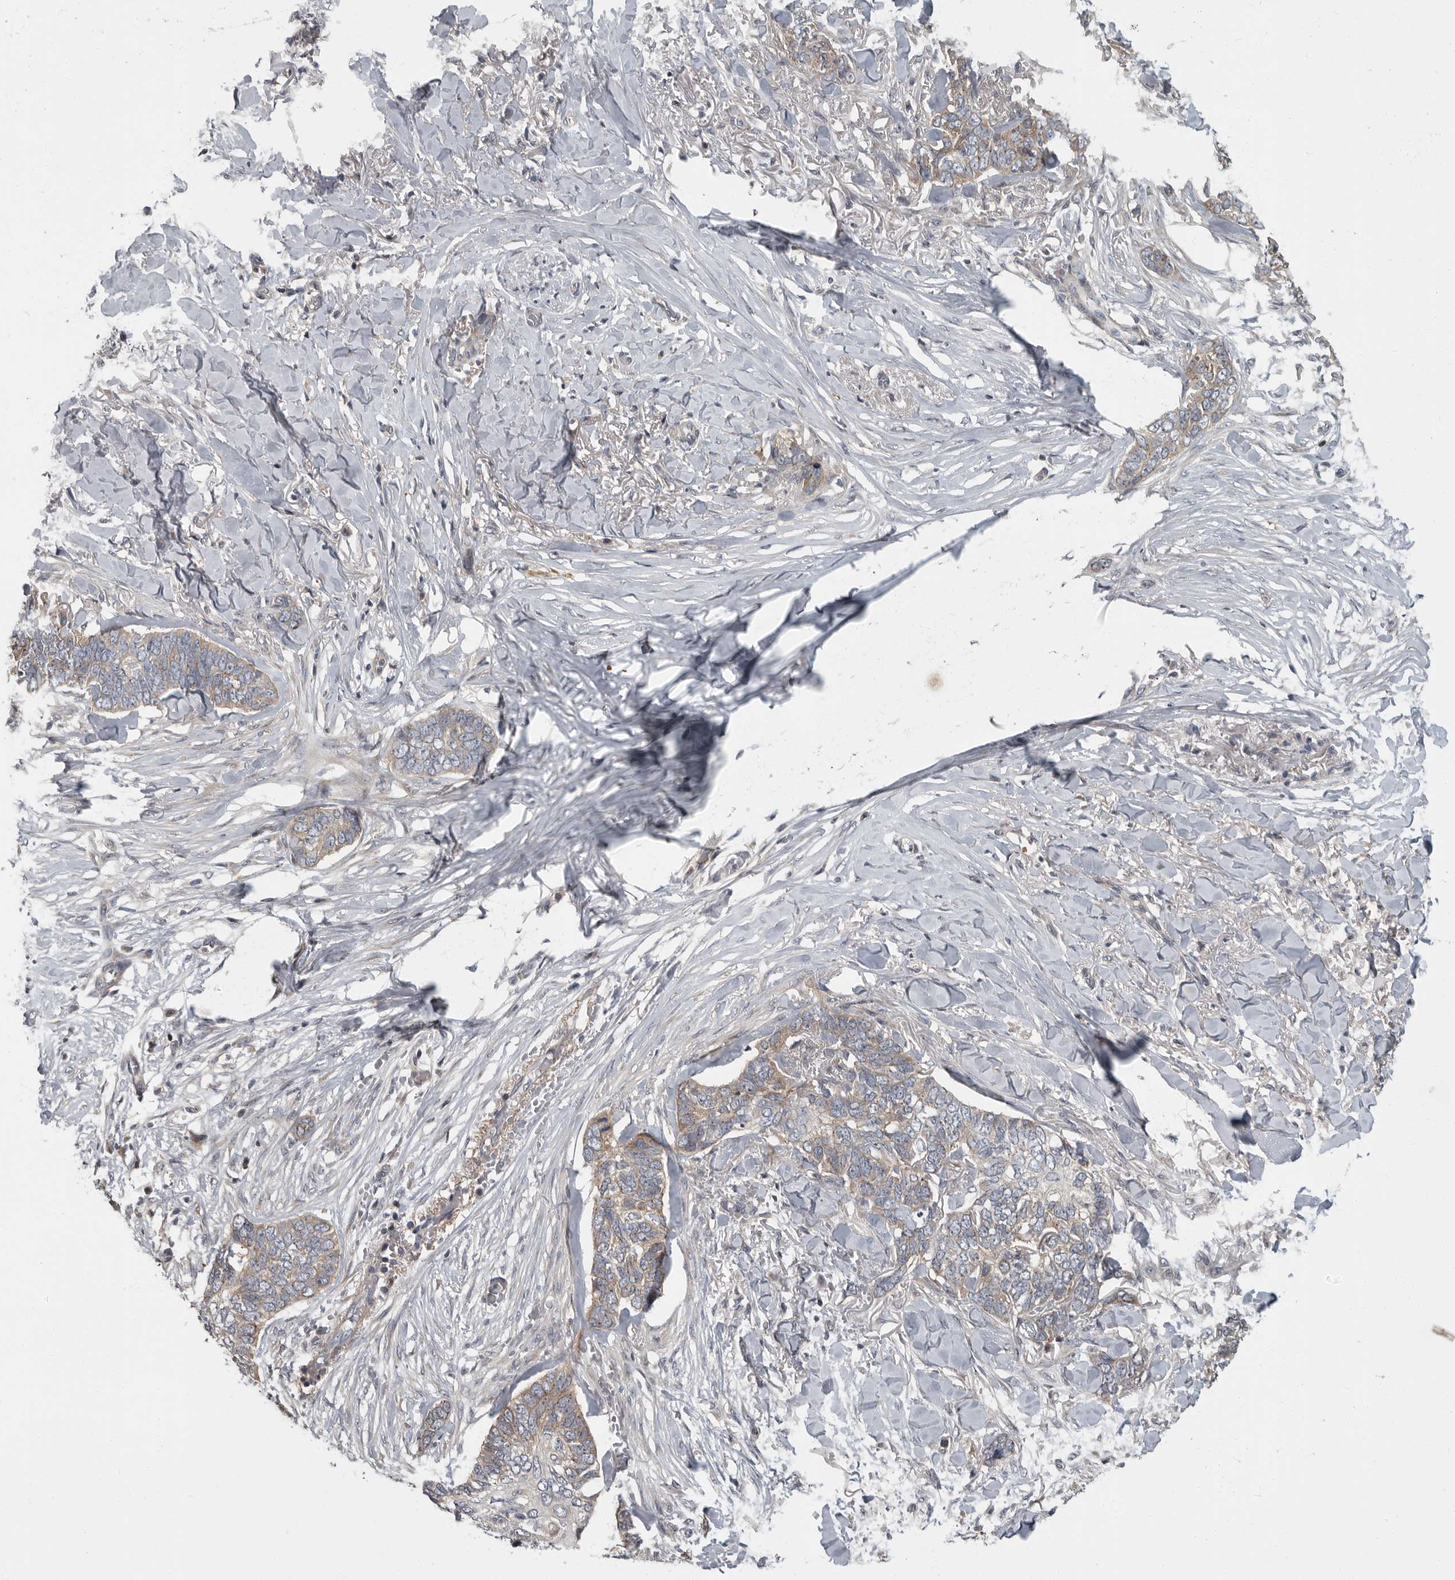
{"staining": {"intensity": "weak", "quantity": "<25%", "location": "cytoplasmic/membranous"}, "tissue": "skin cancer", "cell_type": "Tumor cells", "image_type": "cancer", "snomed": [{"axis": "morphology", "description": "Normal tissue, NOS"}, {"axis": "morphology", "description": "Basal cell carcinoma"}, {"axis": "topography", "description": "Skin"}], "caption": "The photomicrograph shows no staining of tumor cells in basal cell carcinoma (skin).", "gene": "PDE7A", "patient": {"sex": "male", "age": 77}}